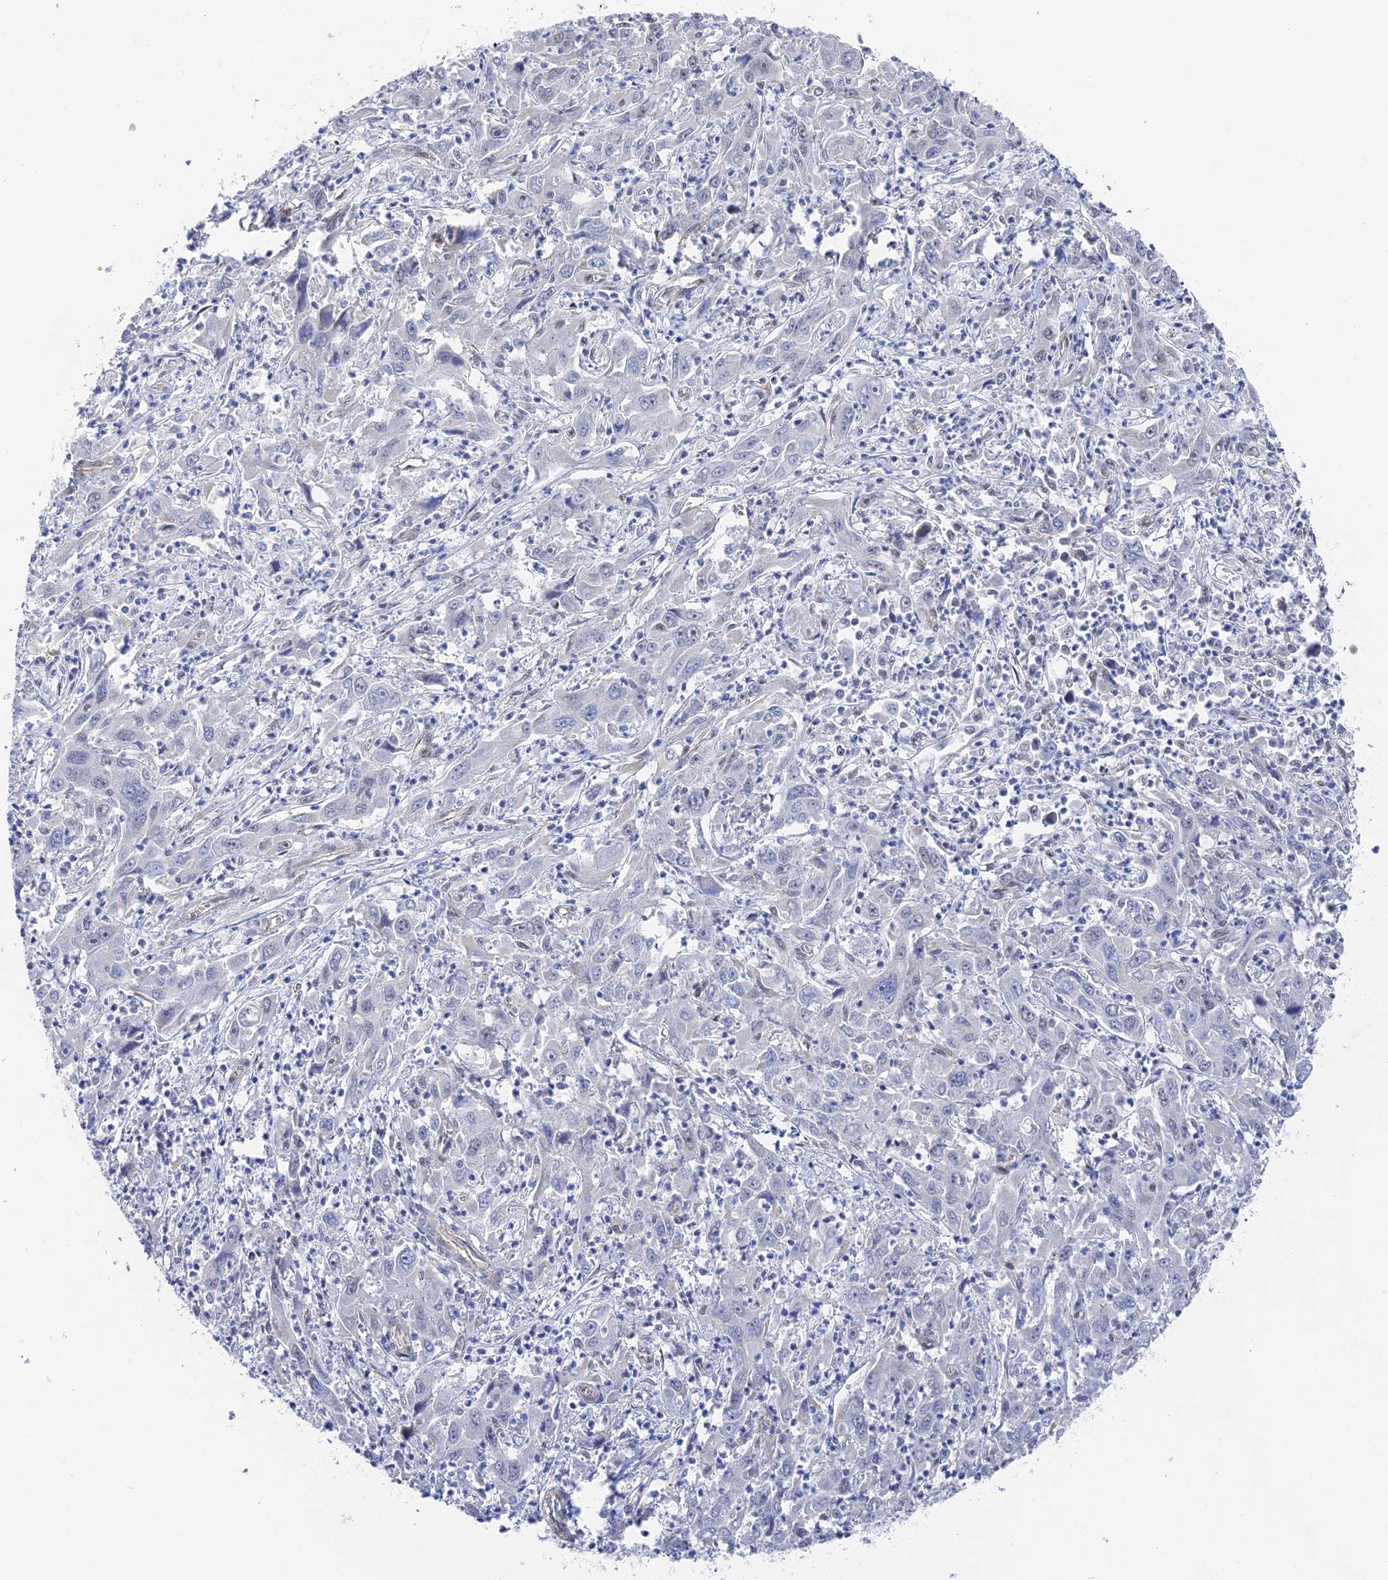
{"staining": {"intensity": "negative", "quantity": "none", "location": "none"}, "tissue": "liver cancer", "cell_type": "Tumor cells", "image_type": "cancer", "snomed": [{"axis": "morphology", "description": "Carcinoma, Hepatocellular, NOS"}, {"axis": "topography", "description": "Liver"}], "caption": "Human liver cancer stained for a protein using IHC shows no positivity in tumor cells.", "gene": "CFAP92", "patient": {"sex": "male", "age": 63}}